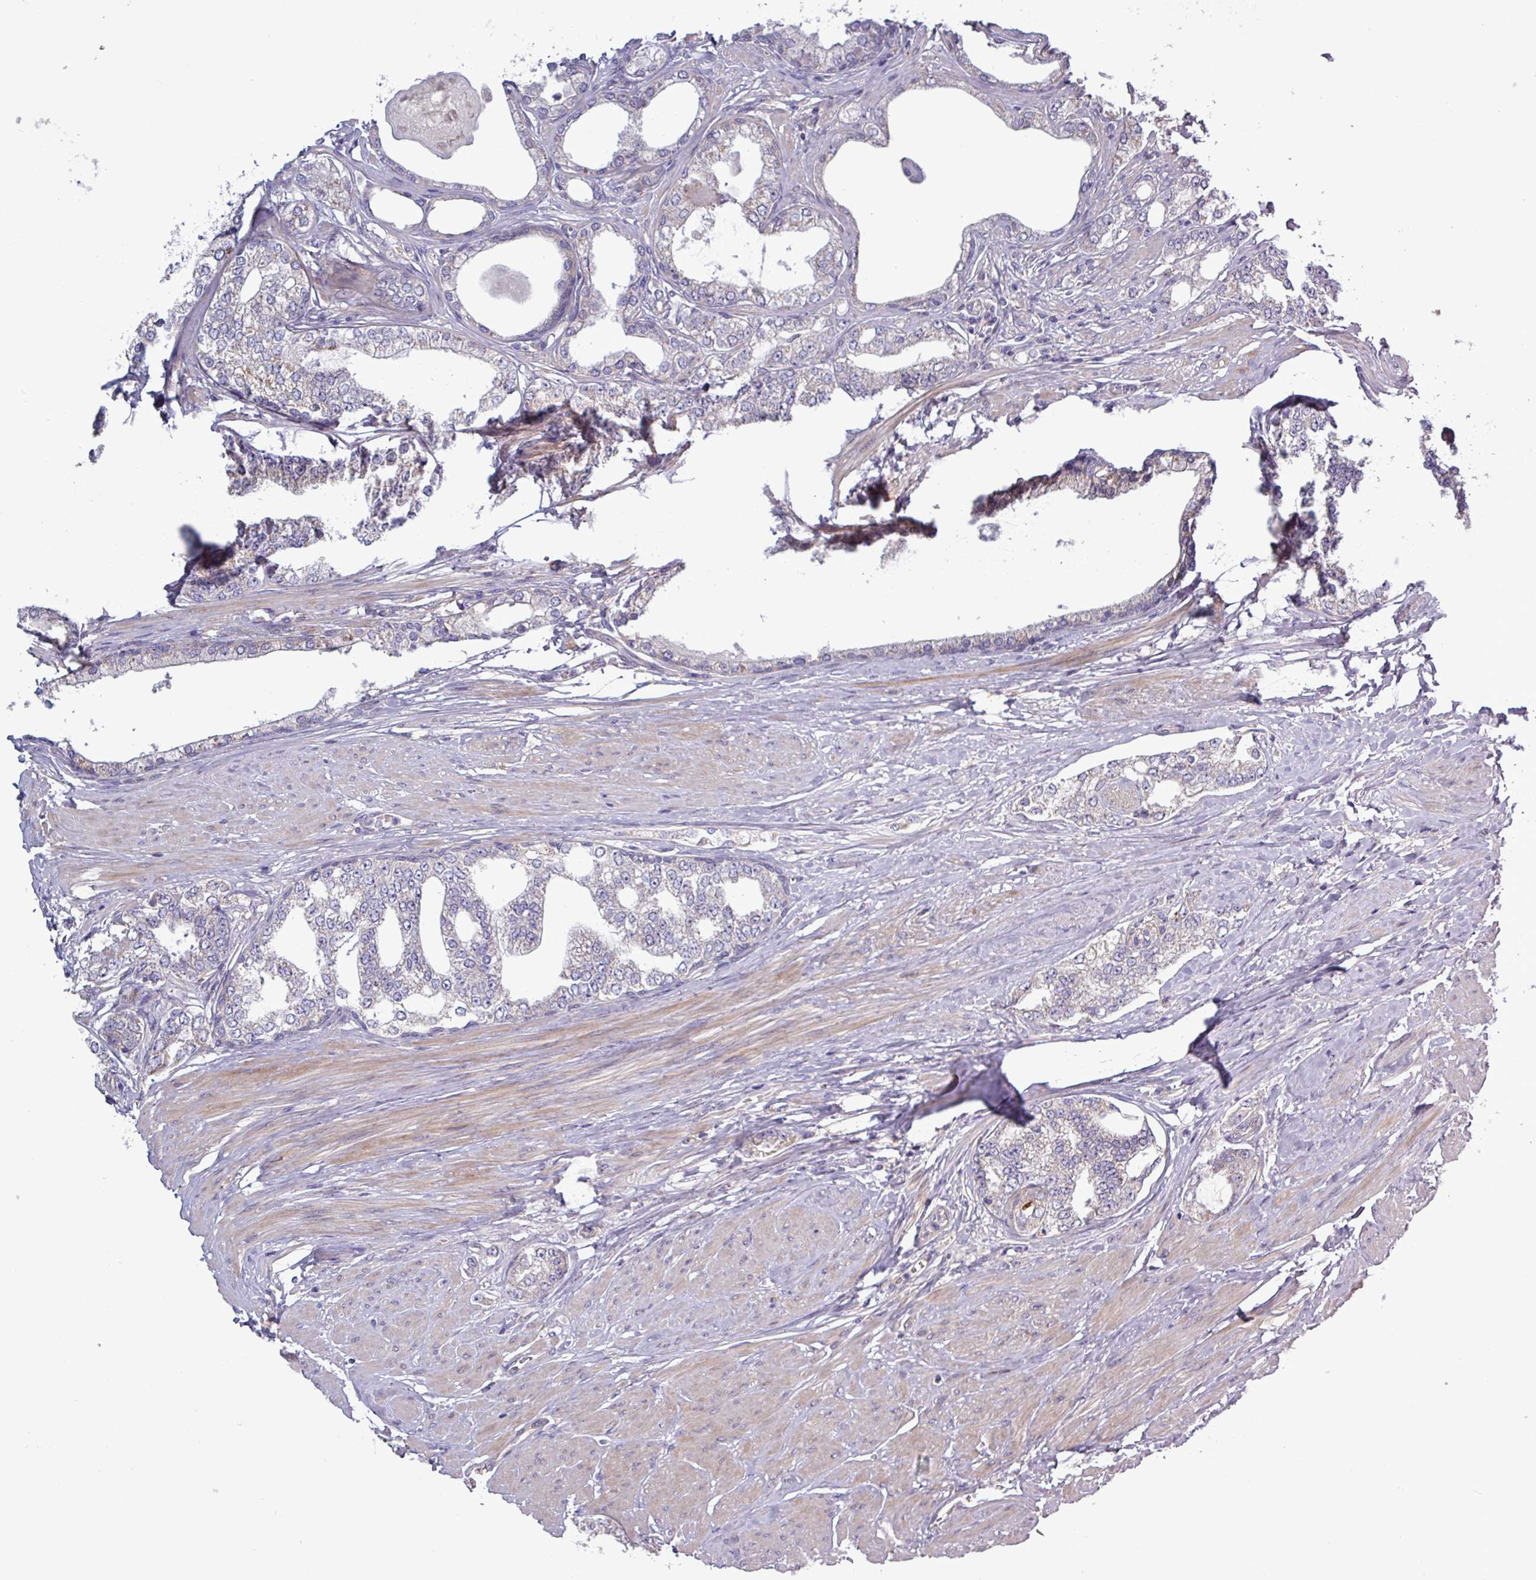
{"staining": {"intensity": "negative", "quantity": "none", "location": "none"}, "tissue": "prostate cancer", "cell_type": "Tumor cells", "image_type": "cancer", "snomed": [{"axis": "morphology", "description": "Adenocarcinoma, High grade"}, {"axis": "topography", "description": "Prostate"}], "caption": "This is a micrograph of immunohistochemistry (IHC) staining of high-grade adenocarcinoma (prostate), which shows no staining in tumor cells.", "gene": "PLIN2", "patient": {"sex": "male", "age": 64}}